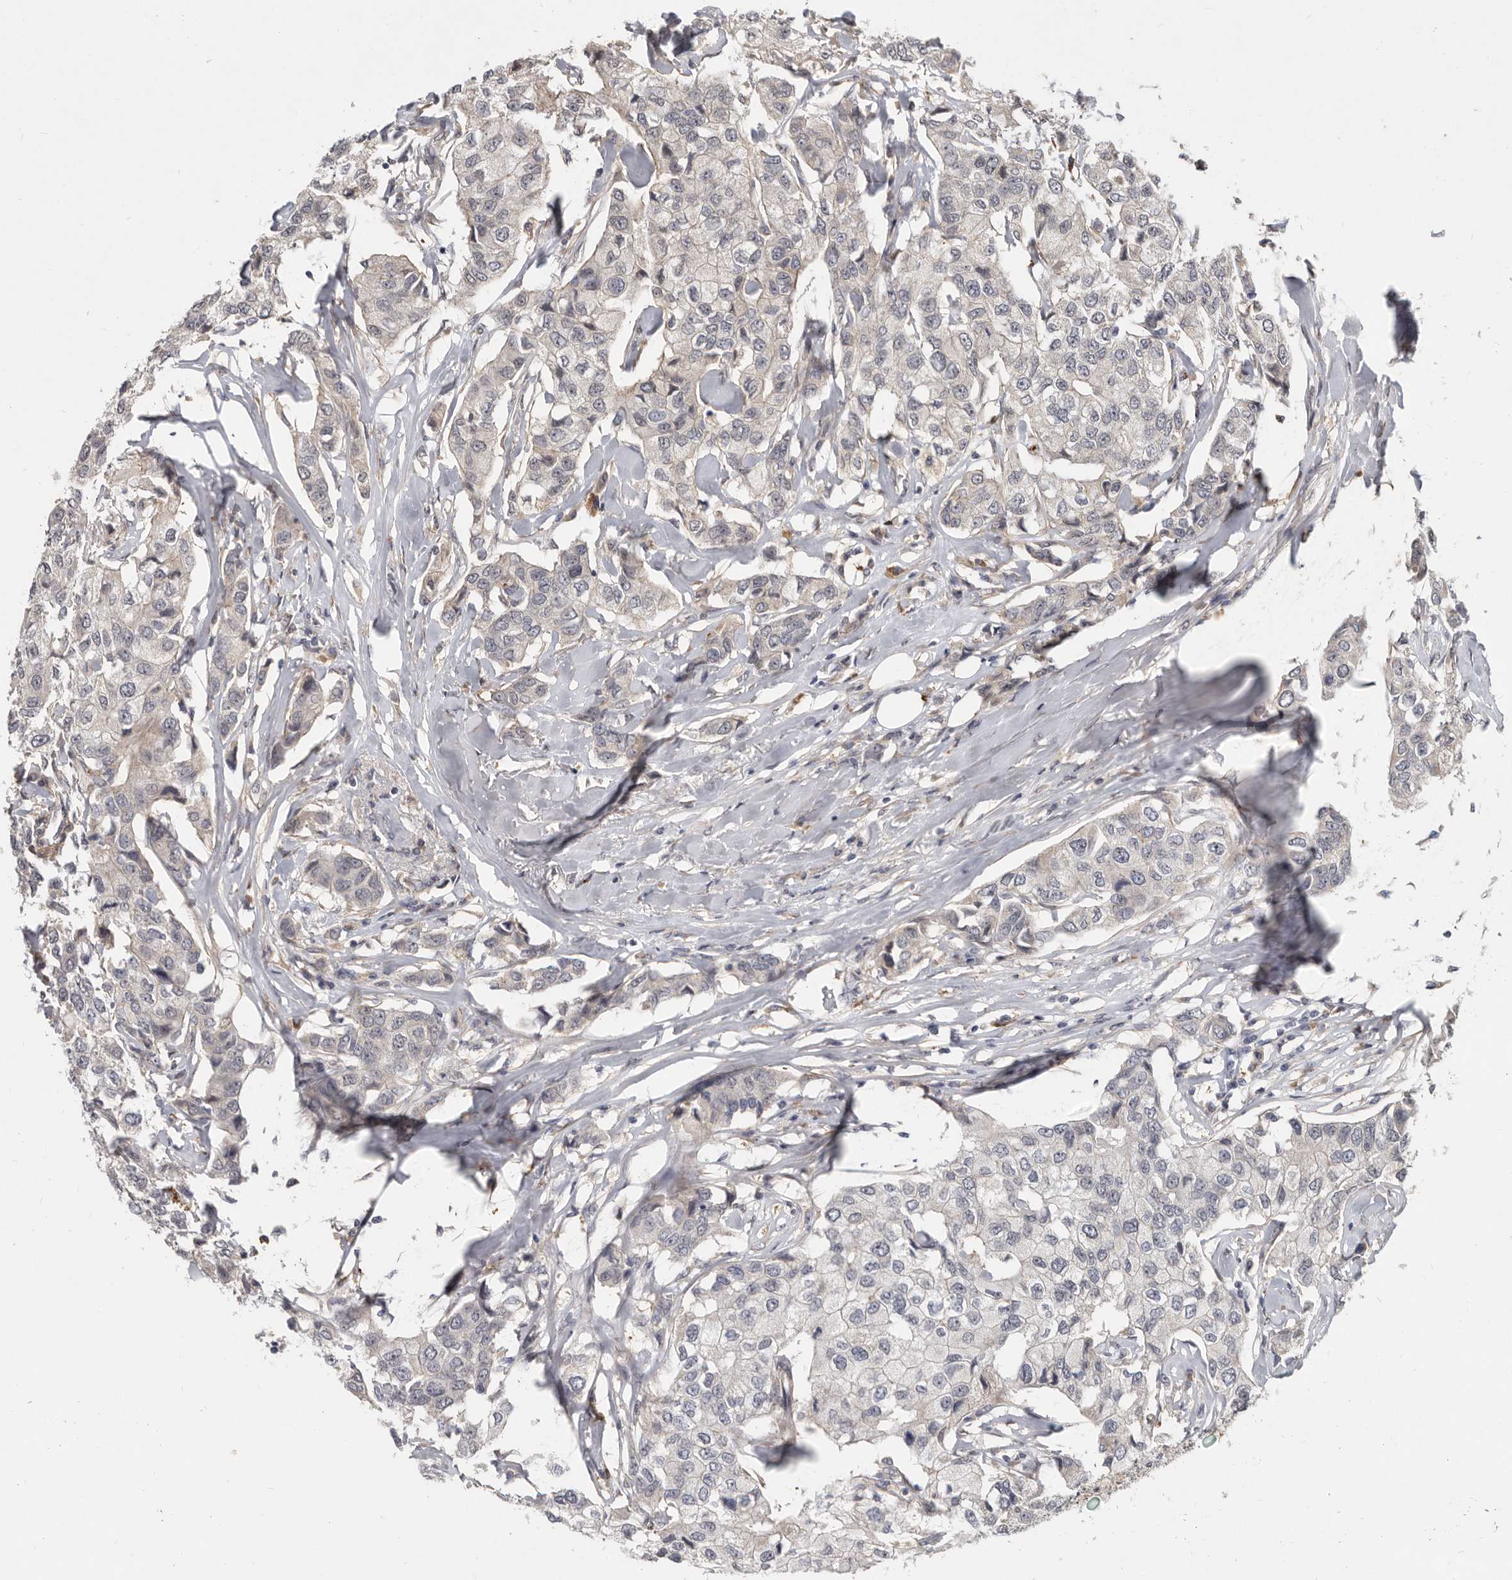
{"staining": {"intensity": "negative", "quantity": "none", "location": "none"}, "tissue": "breast cancer", "cell_type": "Tumor cells", "image_type": "cancer", "snomed": [{"axis": "morphology", "description": "Duct carcinoma"}, {"axis": "topography", "description": "Breast"}], "caption": "The histopathology image reveals no staining of tumor cells in breast invasive ductal carcinoma. The staining is performed using DAB (3,3'-diaminobenzidine) brown chromogen with nuclei counter-stained in using hematoxylin.", "gene": "DNAJC28", "patient": {"sex": "female", "age": 80}}